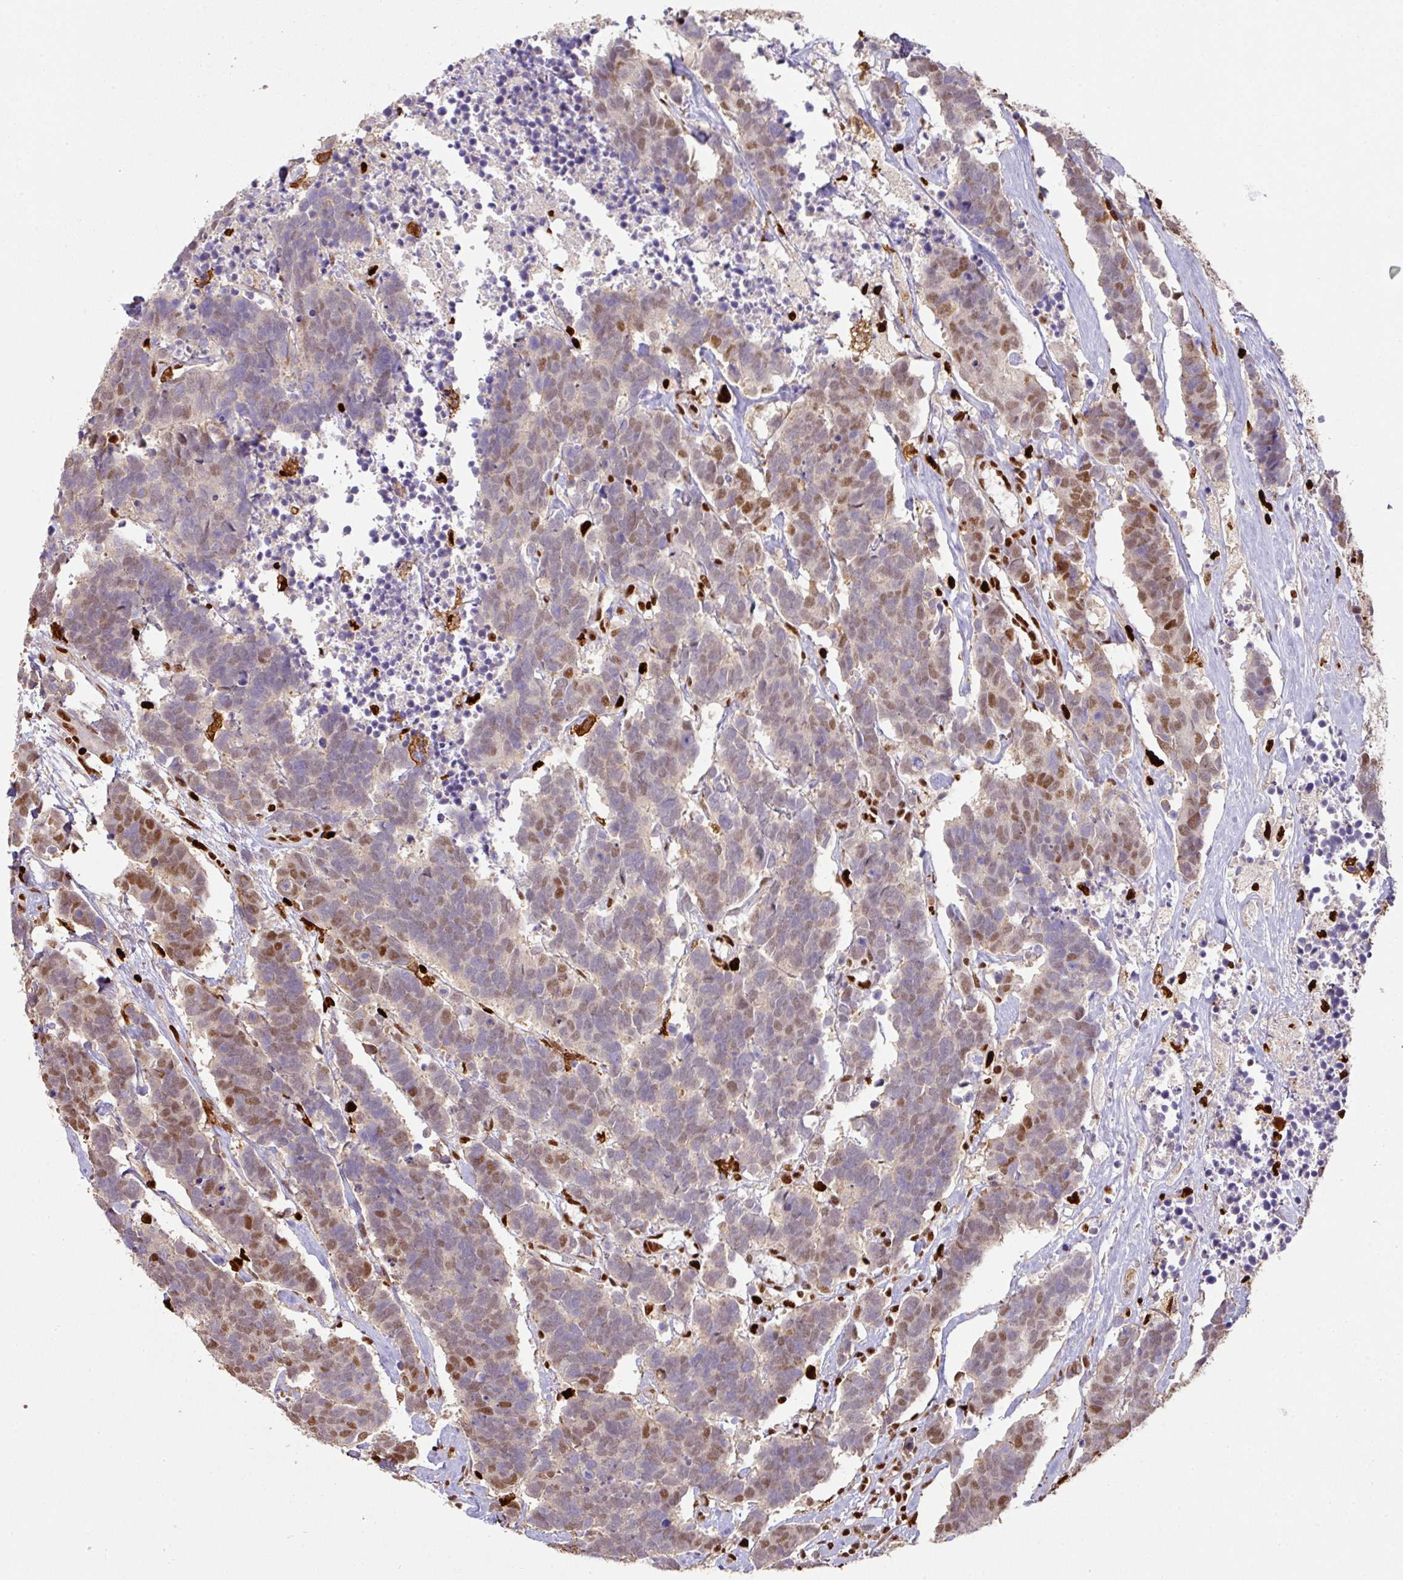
{"staining": {"intensity": "moderate", "quantity": "25%-75%", "location": "nuclear"}, "tissue": "carcinoid", "cell_type": "Tumor cells", "image_type": "cancer", "snomed": [{"axis": "morphology", "description": "Carcinoma, NOS"}, {"axis": "morphology", "description": "Carcinoid, malignant, NOS"}, {"axis": "topography", "description": "Urinary bladder"}], "caption": "About 25%-75% of tumor cells in carcinoid (malignant) display moderate nuclear protein expression as visualized by brown immunohistochemical staining.", "gene": "SAMHD1", "patient": {"sex": "male", "age": 57}}